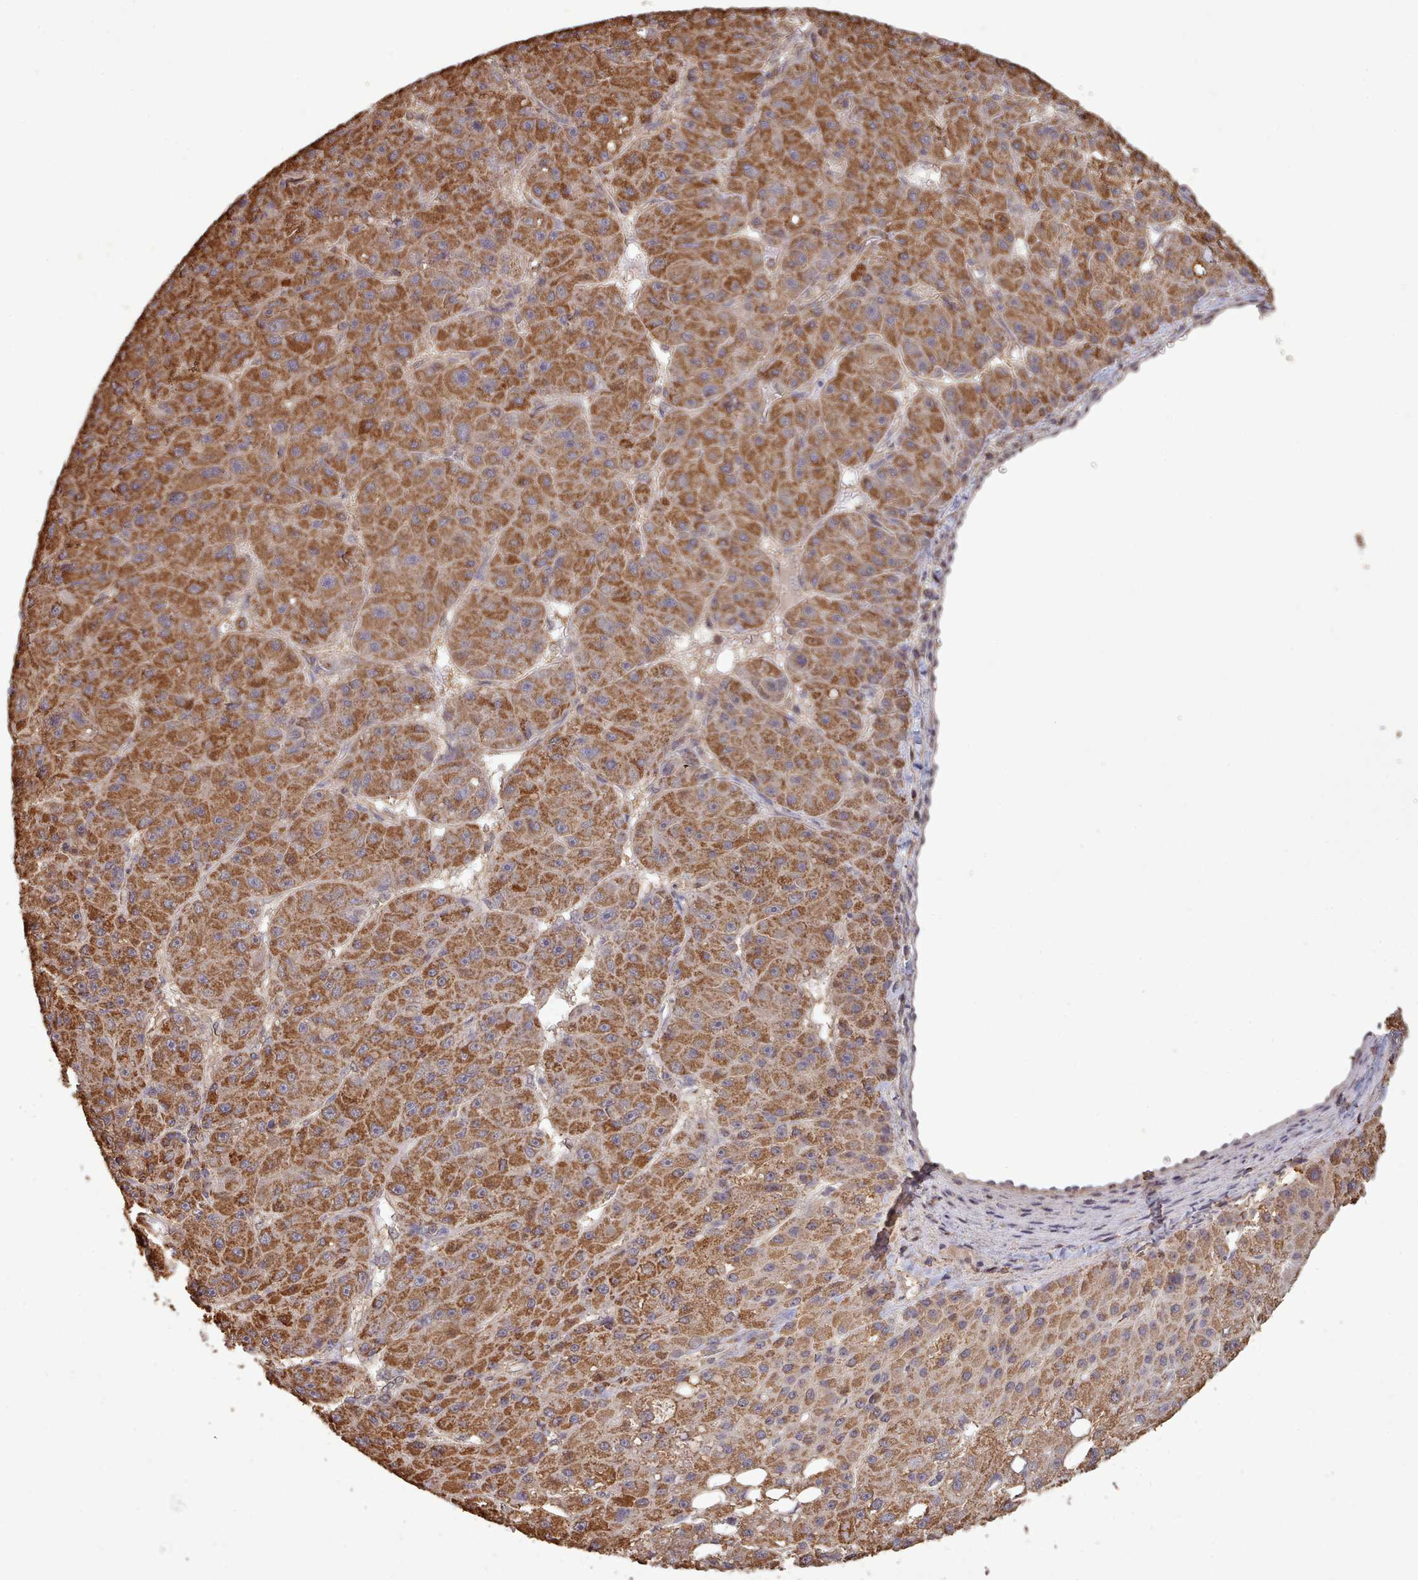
{"staining": {"intensity": "strong", "quantity": ">75%", "location": "cytoplasmic/membranous"}, "tissue": "liver cancer", "cell_type": "Tumor cells", "image_type": "cancer", "snomed": [{"axis": "morphology", "description": "Carcinoma, Hepatocellular, NOS"}, {"axis": "topography", "description": "Liver"}], "caption": "Strong cytoplasmic/membranous staining for a protein is identified in about >75% of tumor cells of liver hepatocellular carcinoma using immunohistochemistry.", "gene": "METRN", "patient": {"sex": "male", "age": 67}}